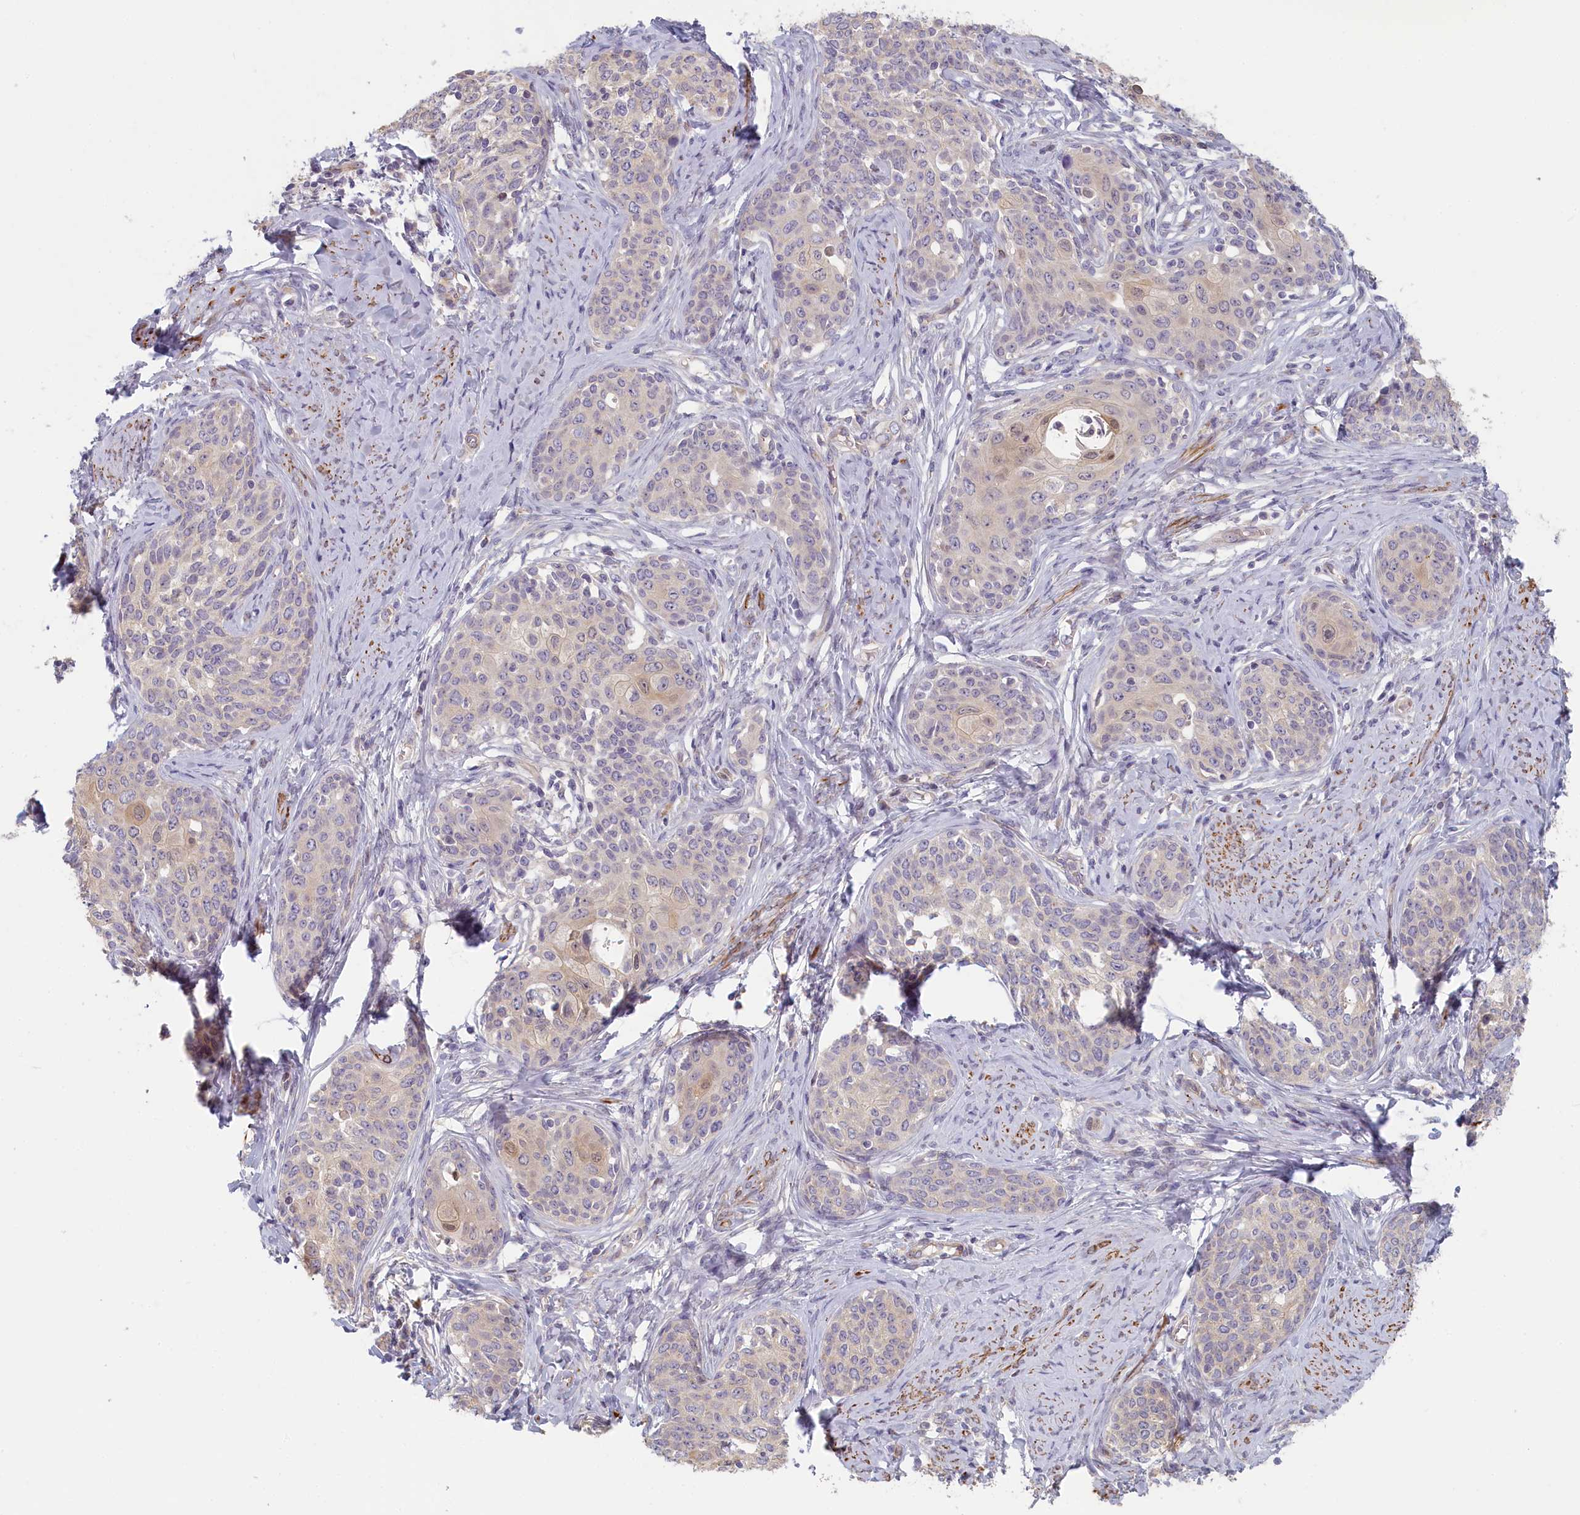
{"staining": {"intensity": "negative", "quantity": "none", "location": "none"}, "tissue": "cervical cancer", "cell_type": "Tumor cells", "image_type": "cancer", "snomed": [{"axis": "morphology", "description": "Squamous cell carcinoma, NOS"}, {"axis": "morphology", "description": "Adenocarcinoma, NOS"}, {"axis": "topography", "description": "Cervix"}], "caption": "The photomicrograph reveals no significant staining in tumor cells of cervical cancer (adenocarcinoma).", "gene": "INTS4", "patient": {"sex": "female", "age": 52}}